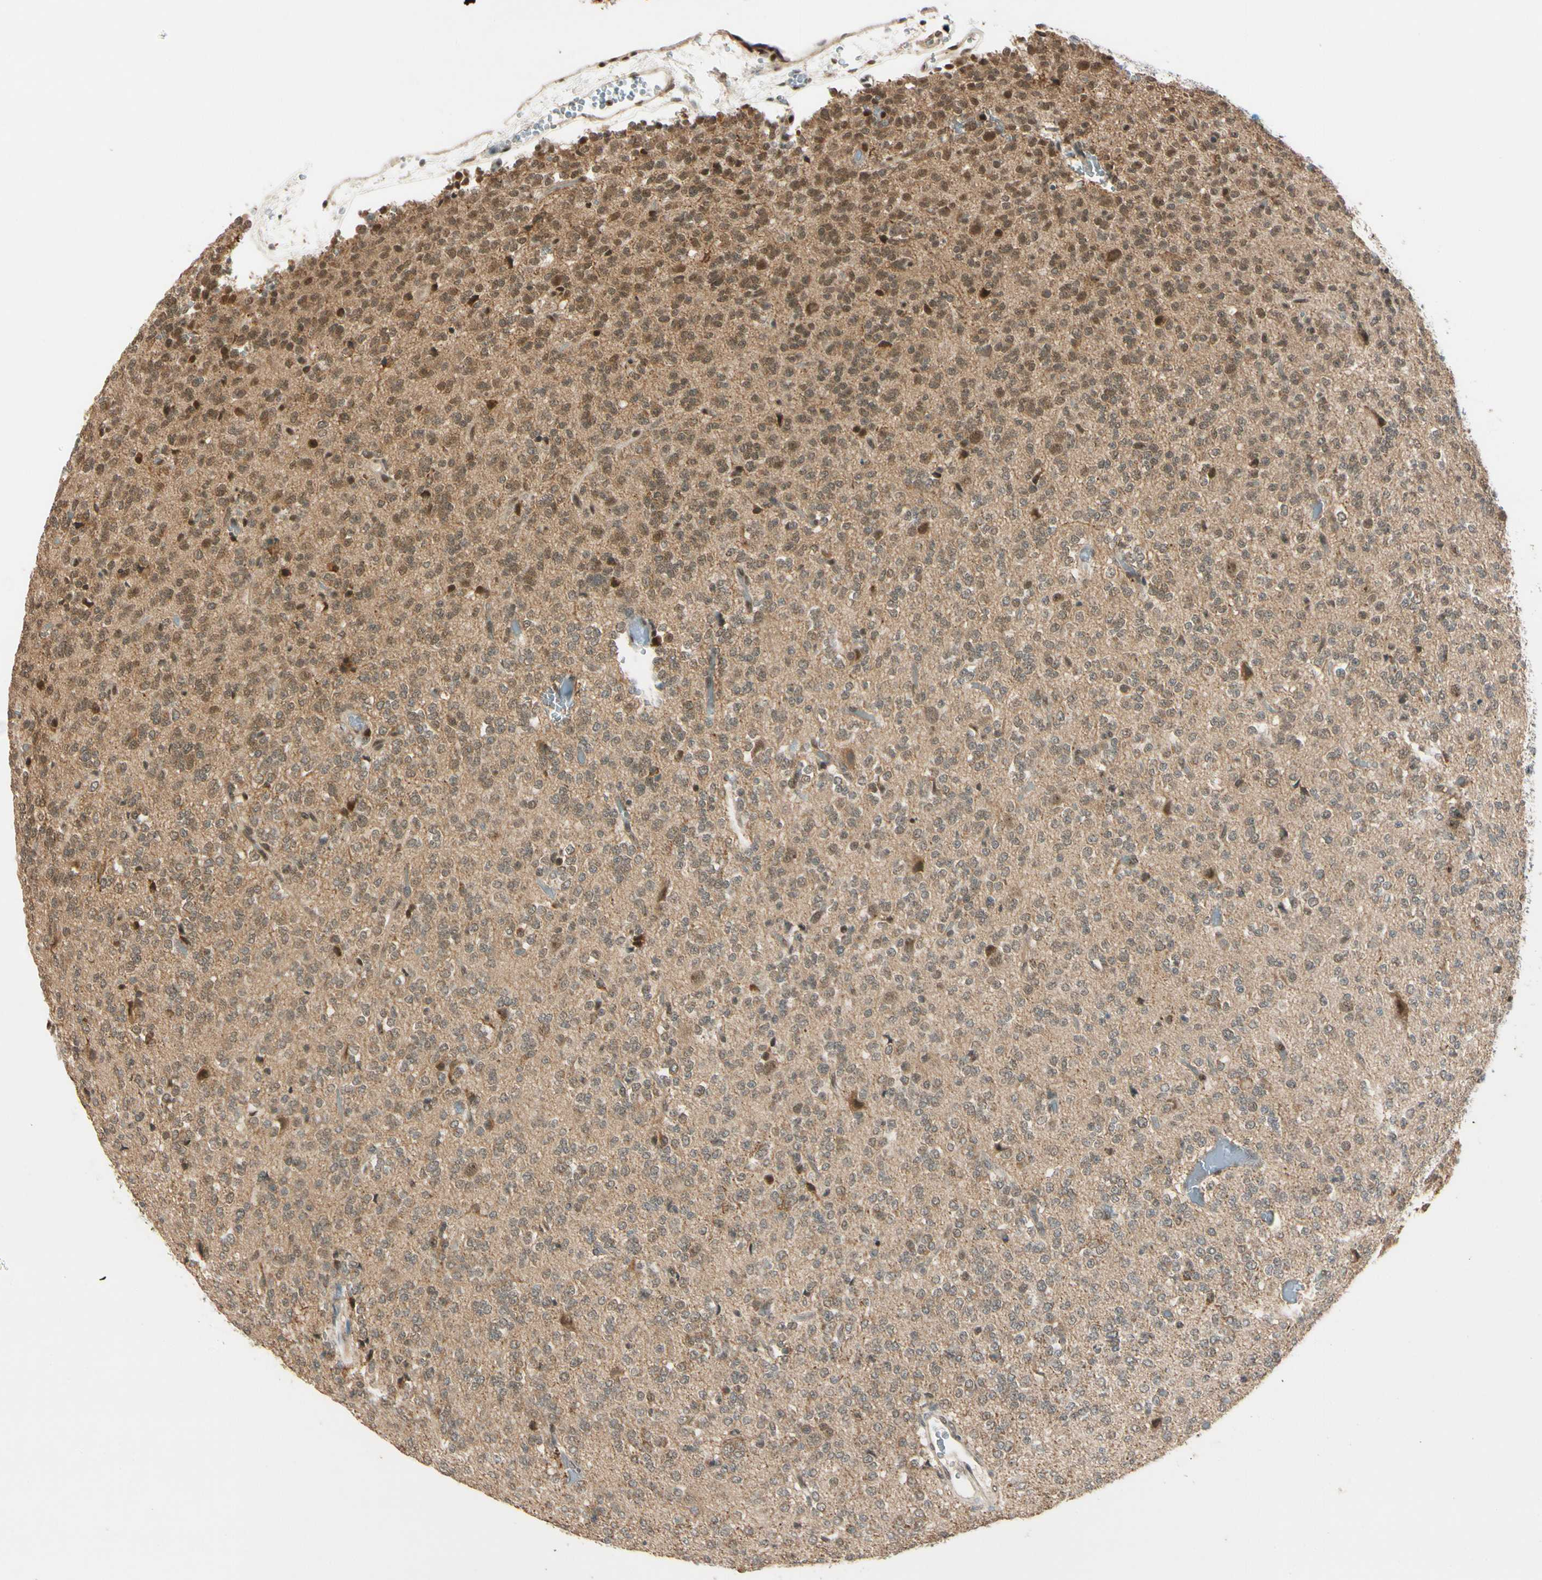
{"staining": {"intensity": "moderate", "quantity": "<25%", "location": "cytoplasmic/membranous,nuclear"}, "tissue": "glioma", "cell_type": "Tumor cells", "image_type": "cancer", "snomed": [{"axis": "morphology", "description": "Glioma, malignant, Low grade"}, {"axis": "topography", "description": "Brain"}], "caption": "Tumor cells exhibit low levels of moderate cytoplasmic/membranous and nuclear staining in approximately <25% of cells in malignant low-grade glioma.", "gene": "ZSCAN12", "patient": {"sex": "male", "age": 38}}